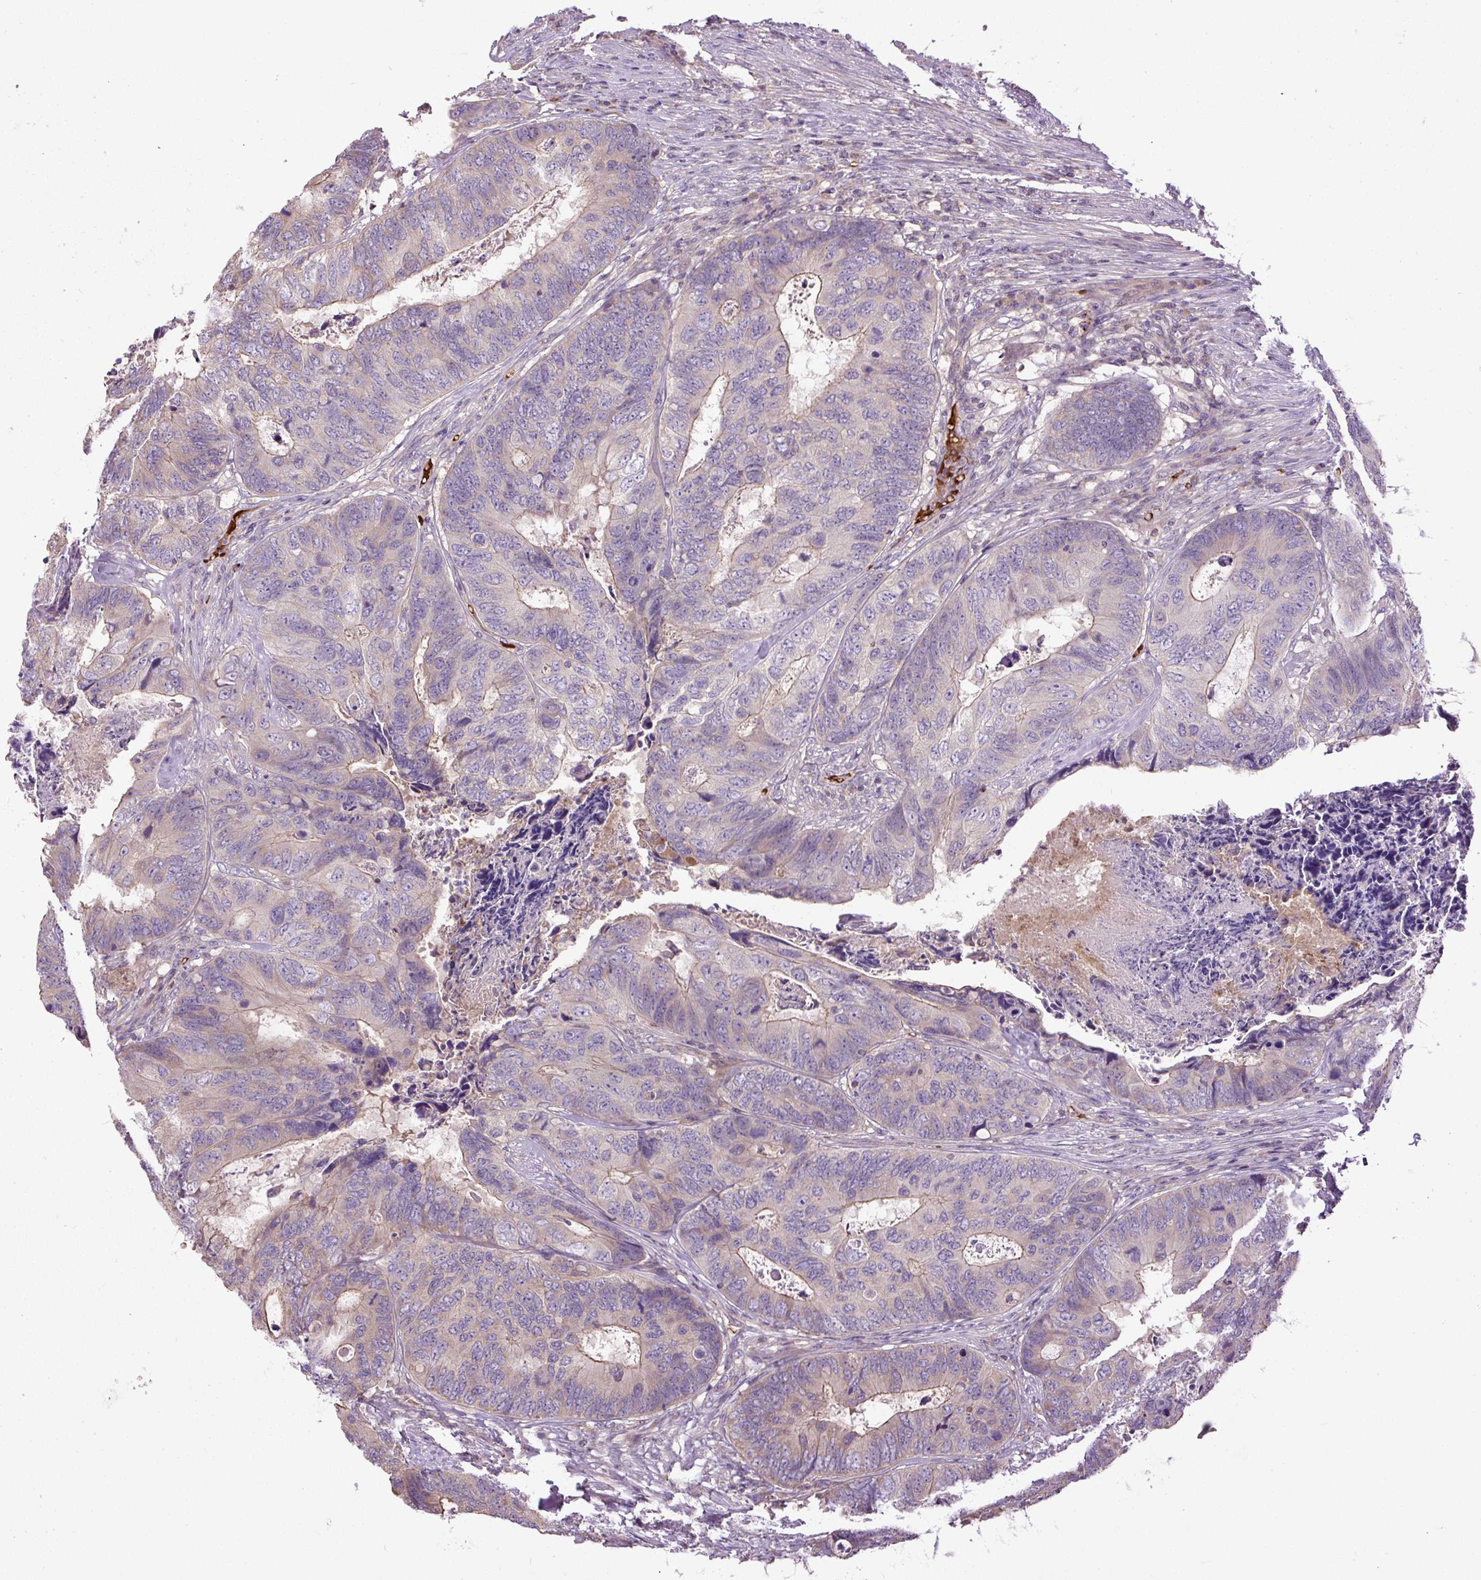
{"staining": {"intensity": "weak", "quantity": "<25%", "location": "cytoplasmic/membranous"}, "tissue": "colorectal cancer", "cell_type": "Tumor cells", "image_type": "cancer", "snomed": [{"axis": "morphology", "description": "Adenocarcinoma, NOS"}, {"axis": "topography", "description": "Colon"}], "caption": "The immunohistochemistry (IHC) micrograph has no significant expression in tumor cells of colorectal adenocarcinoma tissue. Nuclei are stained in blue.", "gene": "CXCL13", "patient": {"sex": "female", "age": 67}}